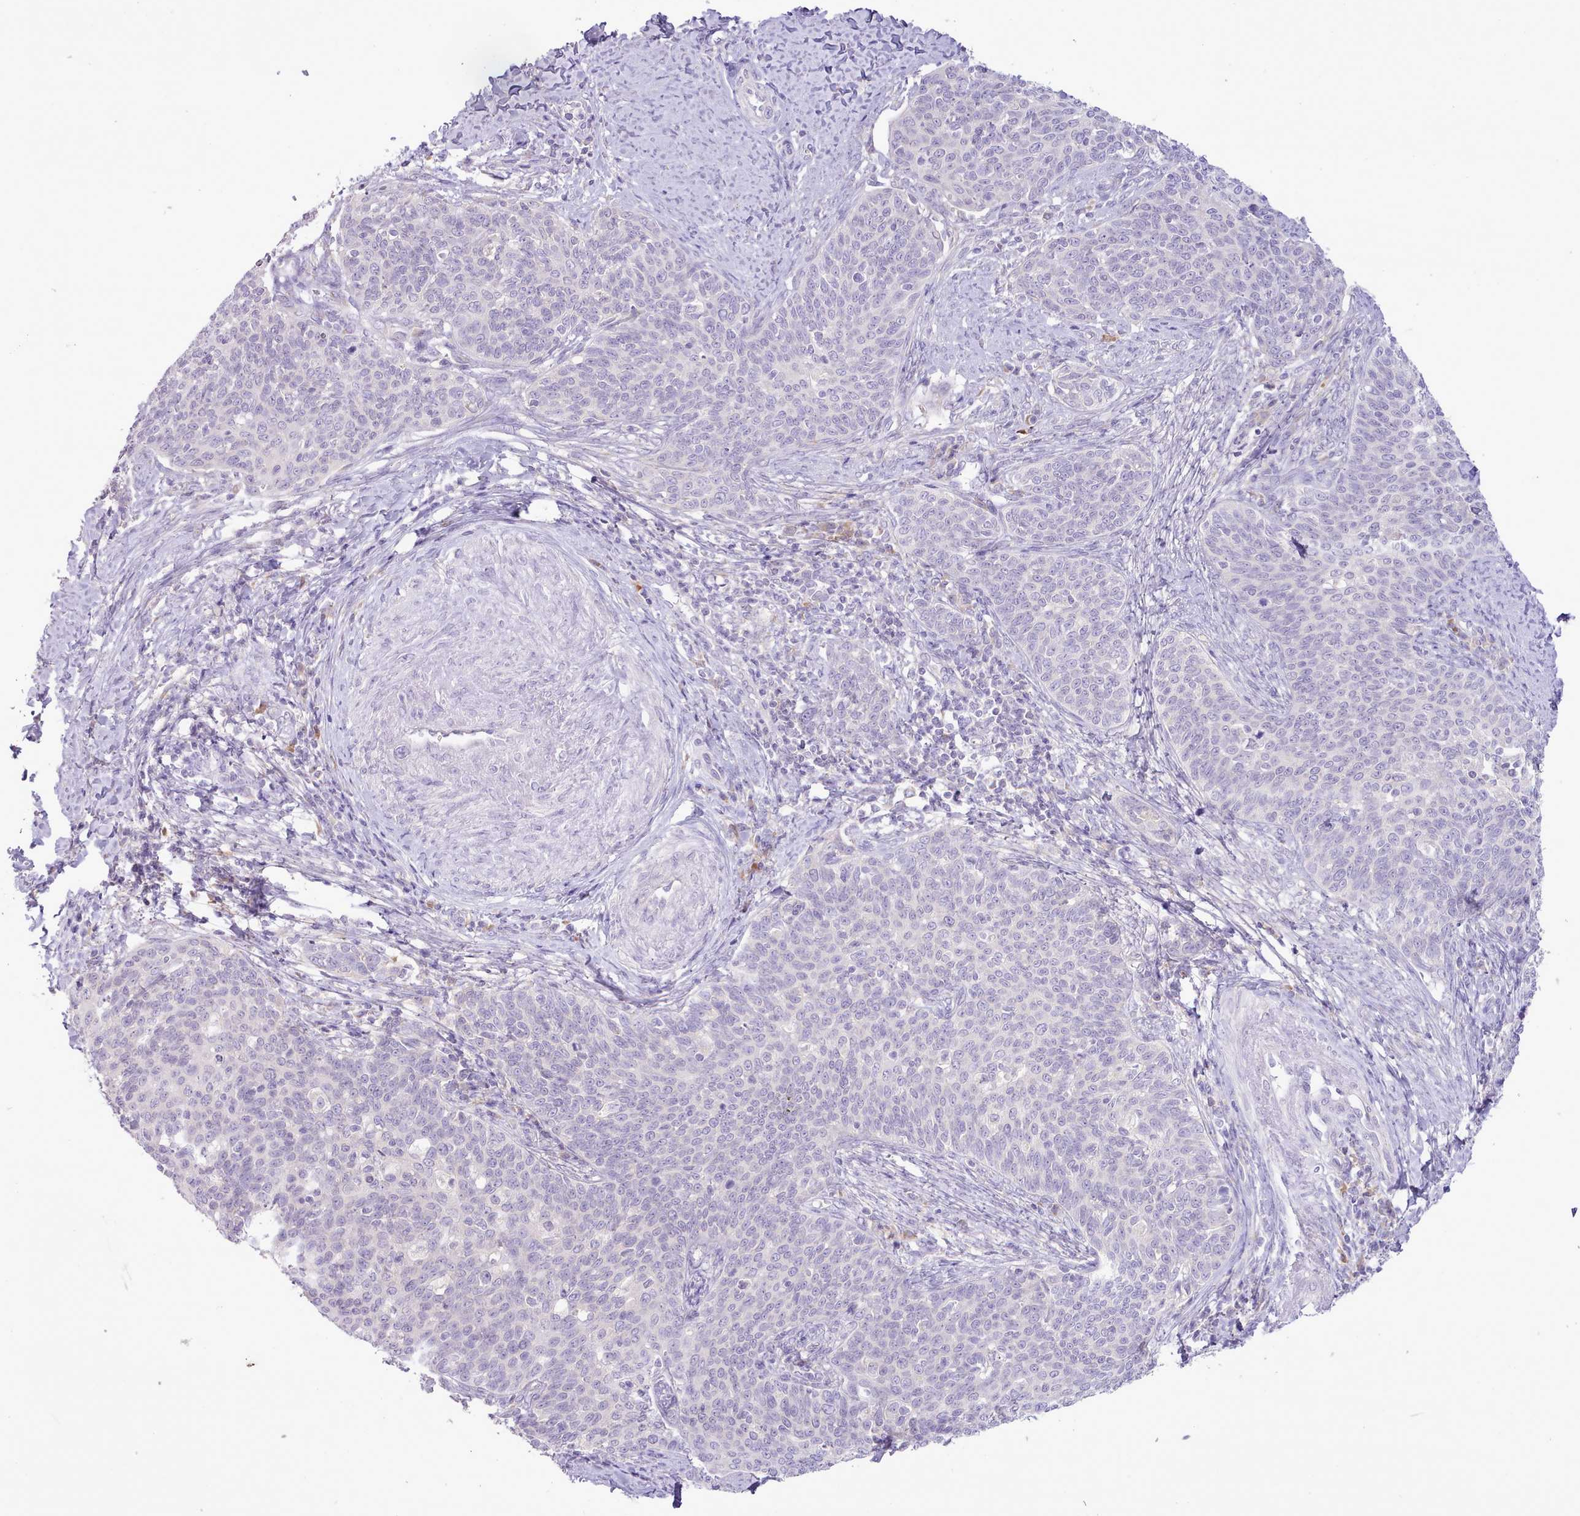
{"staining": {"intensity": "negative", "quantity": "none", "location": "none"}, "tissue": "cervical cancer", "cell_type": "Tumor cells", "image_type": "cancer", "snomed": [{"axis": "morphology", "description": "Squamous cell carcinoma, NOS"}, {"axis": "topography", "description": "Cervix"}], "caption": "This image is of cervical squamous cell carcinoma stained with IHC to label a protein in brown with the nuclei are counter-stained blue. There is no positivity in tumor cells.", "gene": "CCL1", "patient": {"sex": "female", "age": 39}}